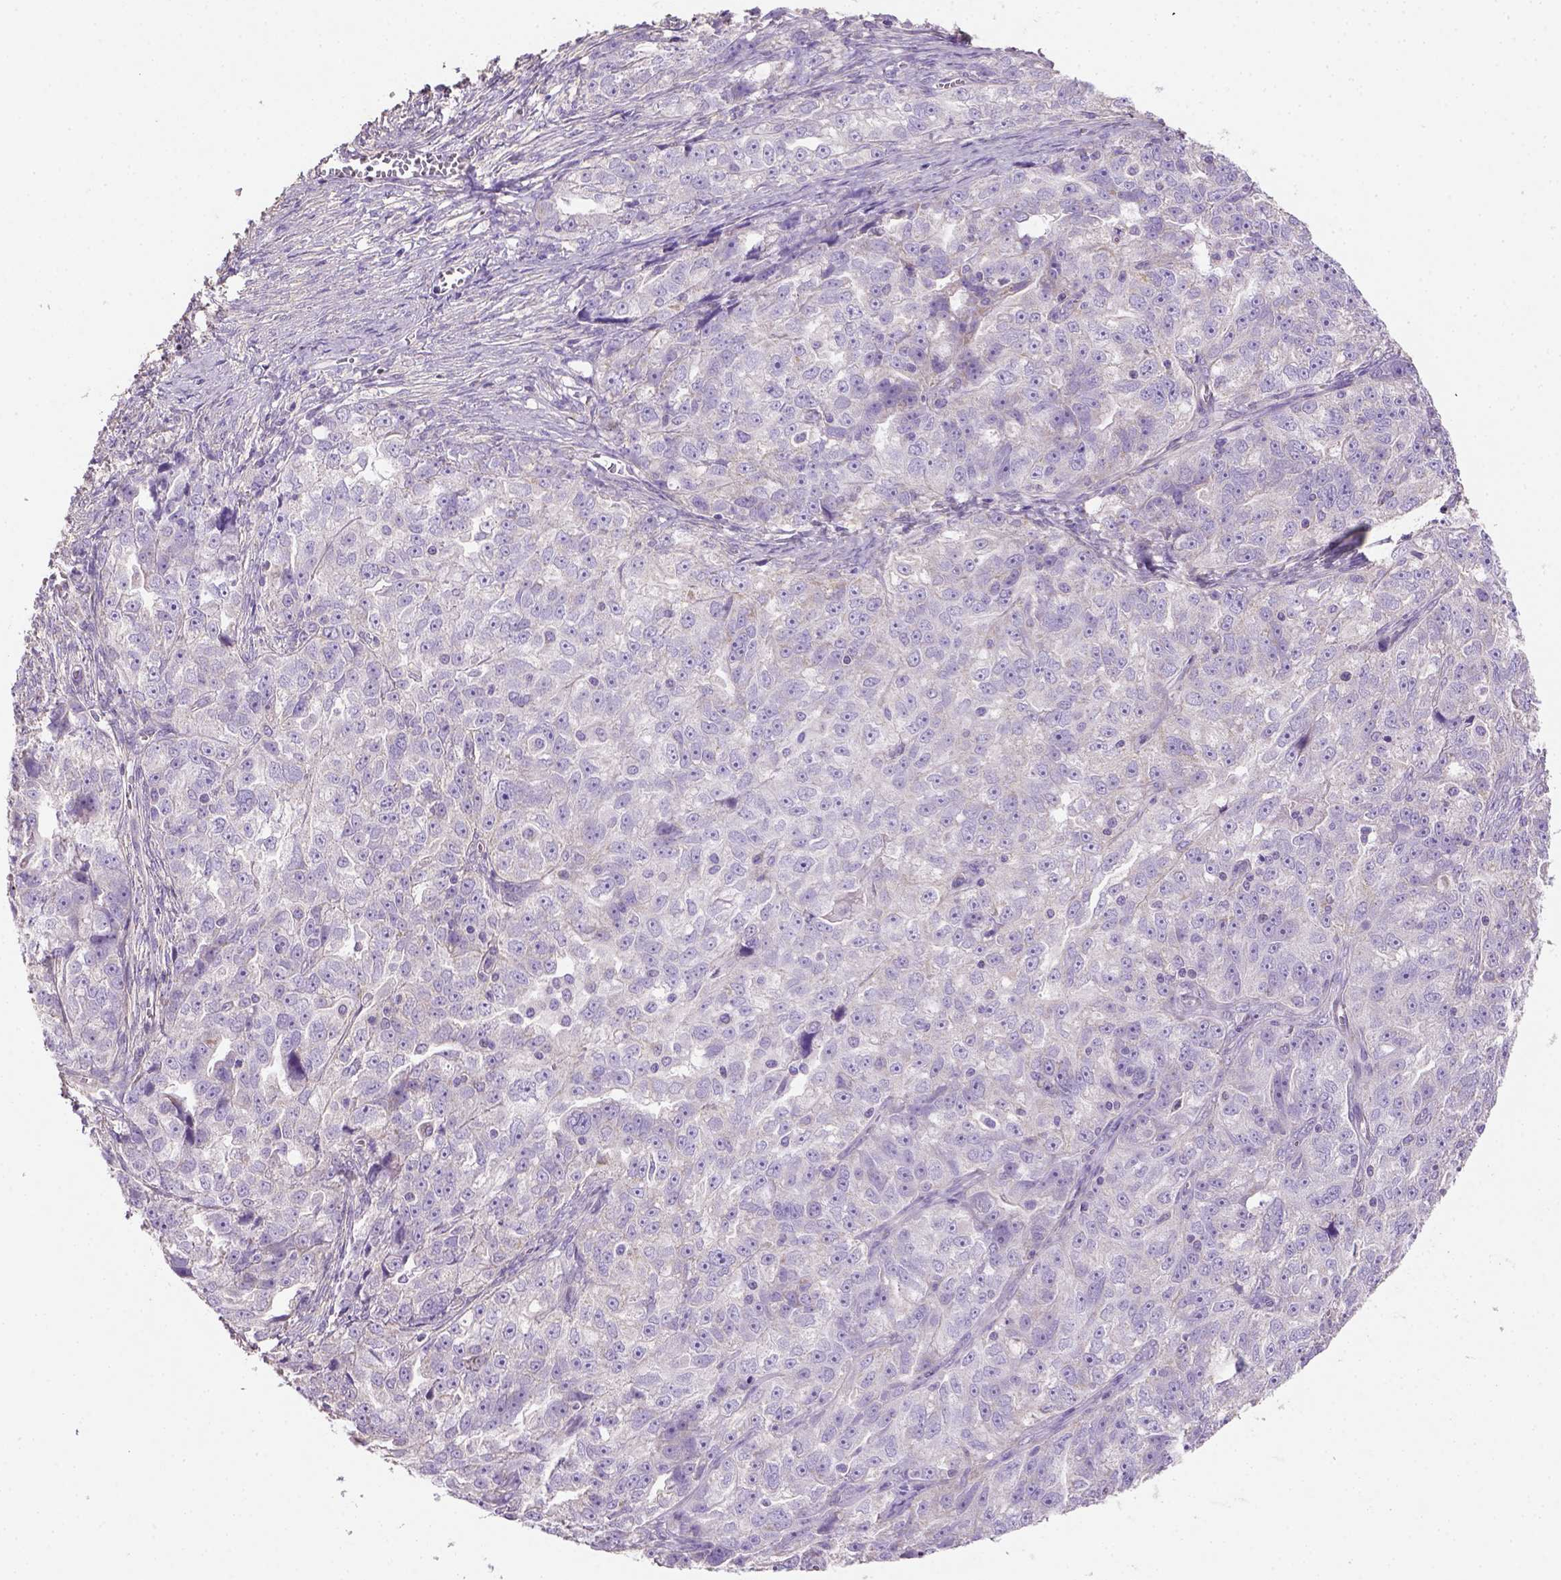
{"staining": {"intensity": "negative", "quantity": "none", "location": "none"}, "tissue": "ovarian cancer", "cell_type": "Tumor cells", "image_type": "cancer", "snomed": [{"axis": "morphology", "description": "Cystadenocarcinoma, serous, NOS"}, {"axis": "topography", "description": "Ovary"}], "caption": "A high-resolution micrograph shows immunohistochemistry (IHC) staining of serous cystadenocarcinoma (ovarian), which displays no significant staining in tumor cells.", "gene": "HTRA1", "patient": {"sex": "female", "age": 51}}